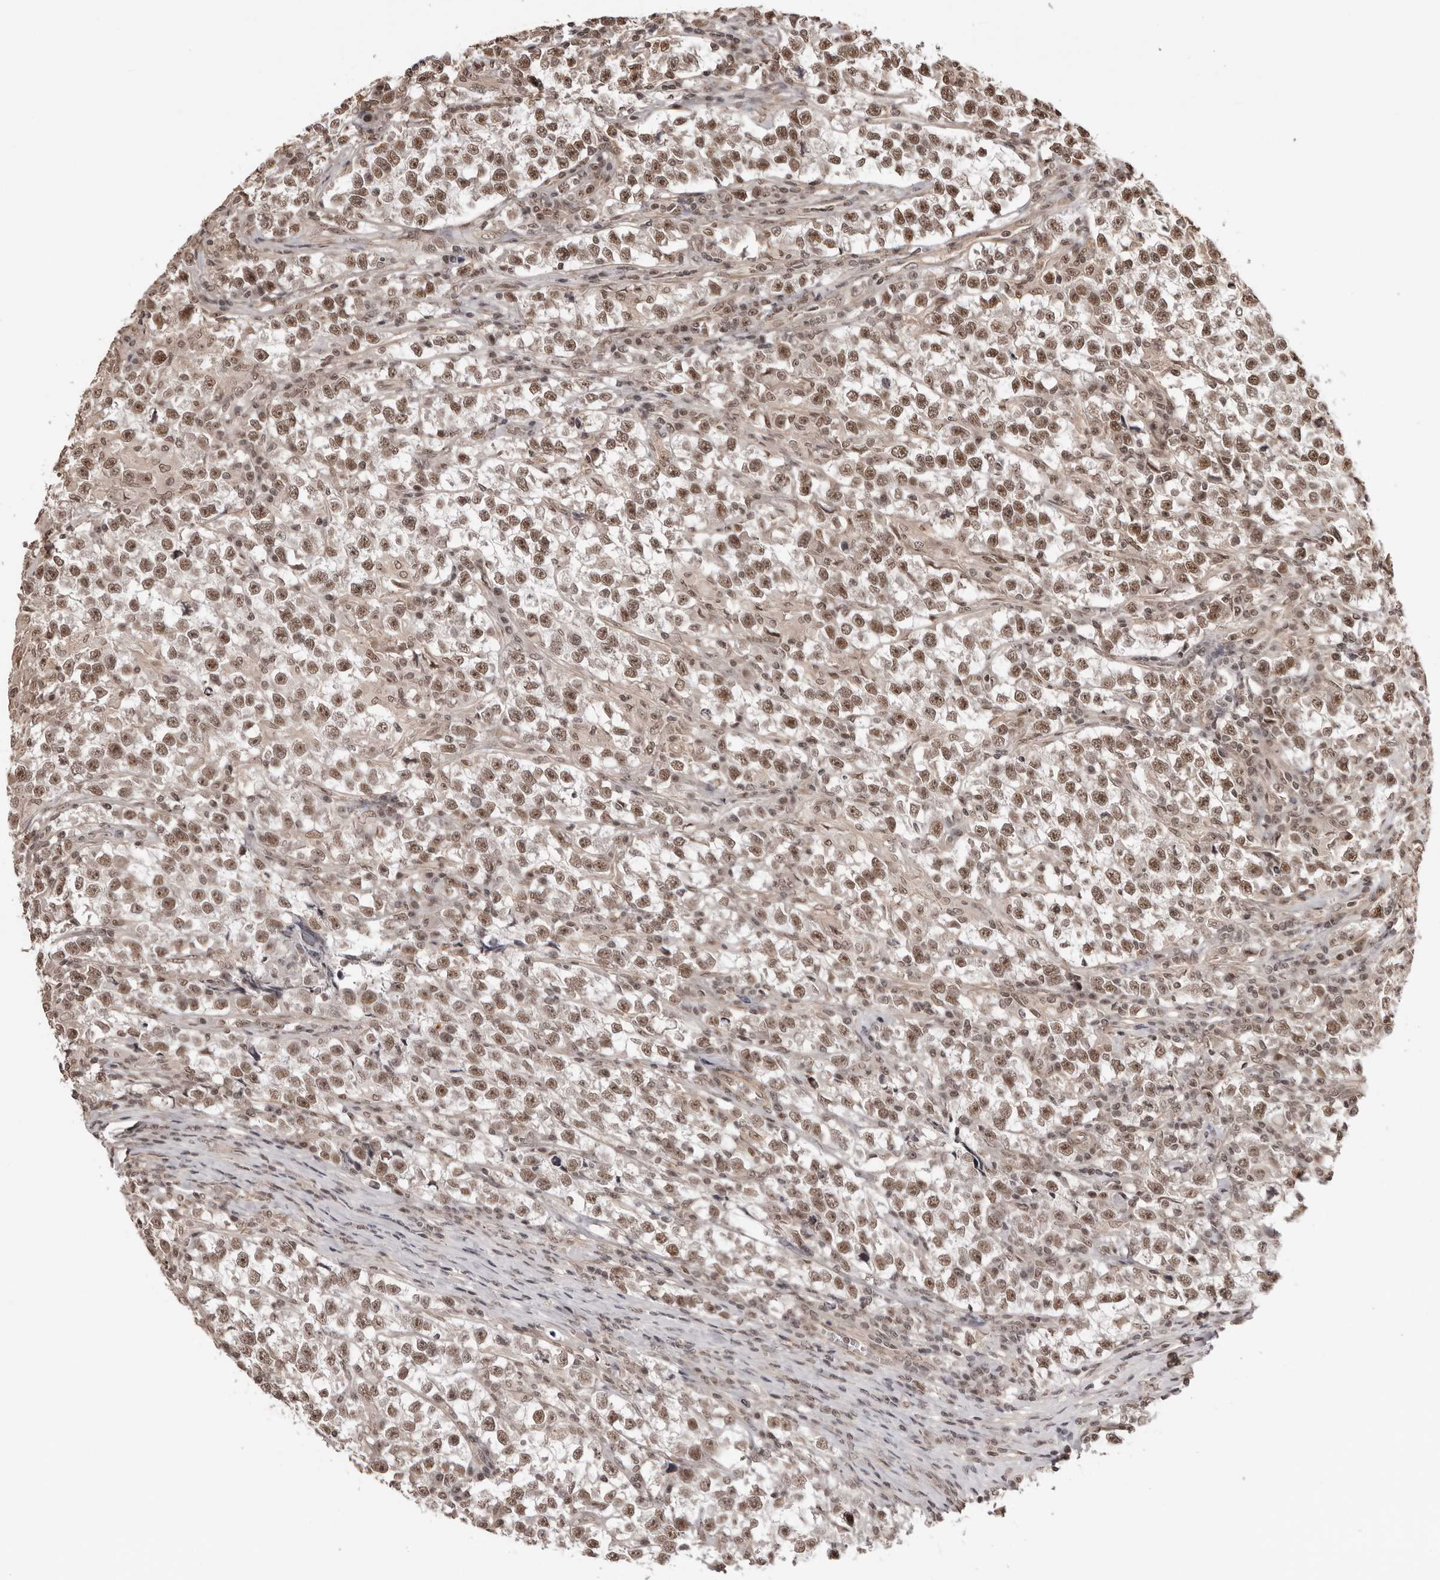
{"staining": {"intensity": "moderate", "quantity": ">75%", "location": "nuclear"}, "tissue": "testis cancer", "cell_type": "Tumor cells", "image_type": "cancer", "snomed": [{"axis": "morphology", "description": "Normal tissue, NOS"}, {"axis": "morphology", "description": "Seminoma, NOS"}, {"axis": "topography", "description": "Testis"}], "caption": "Testis seminoma stained with a brown dye shows moderate nuclear positive expression in about >75% of tumor cells.", "gene": "SDE2", "patient": {"sex": "male", "age": 43}}